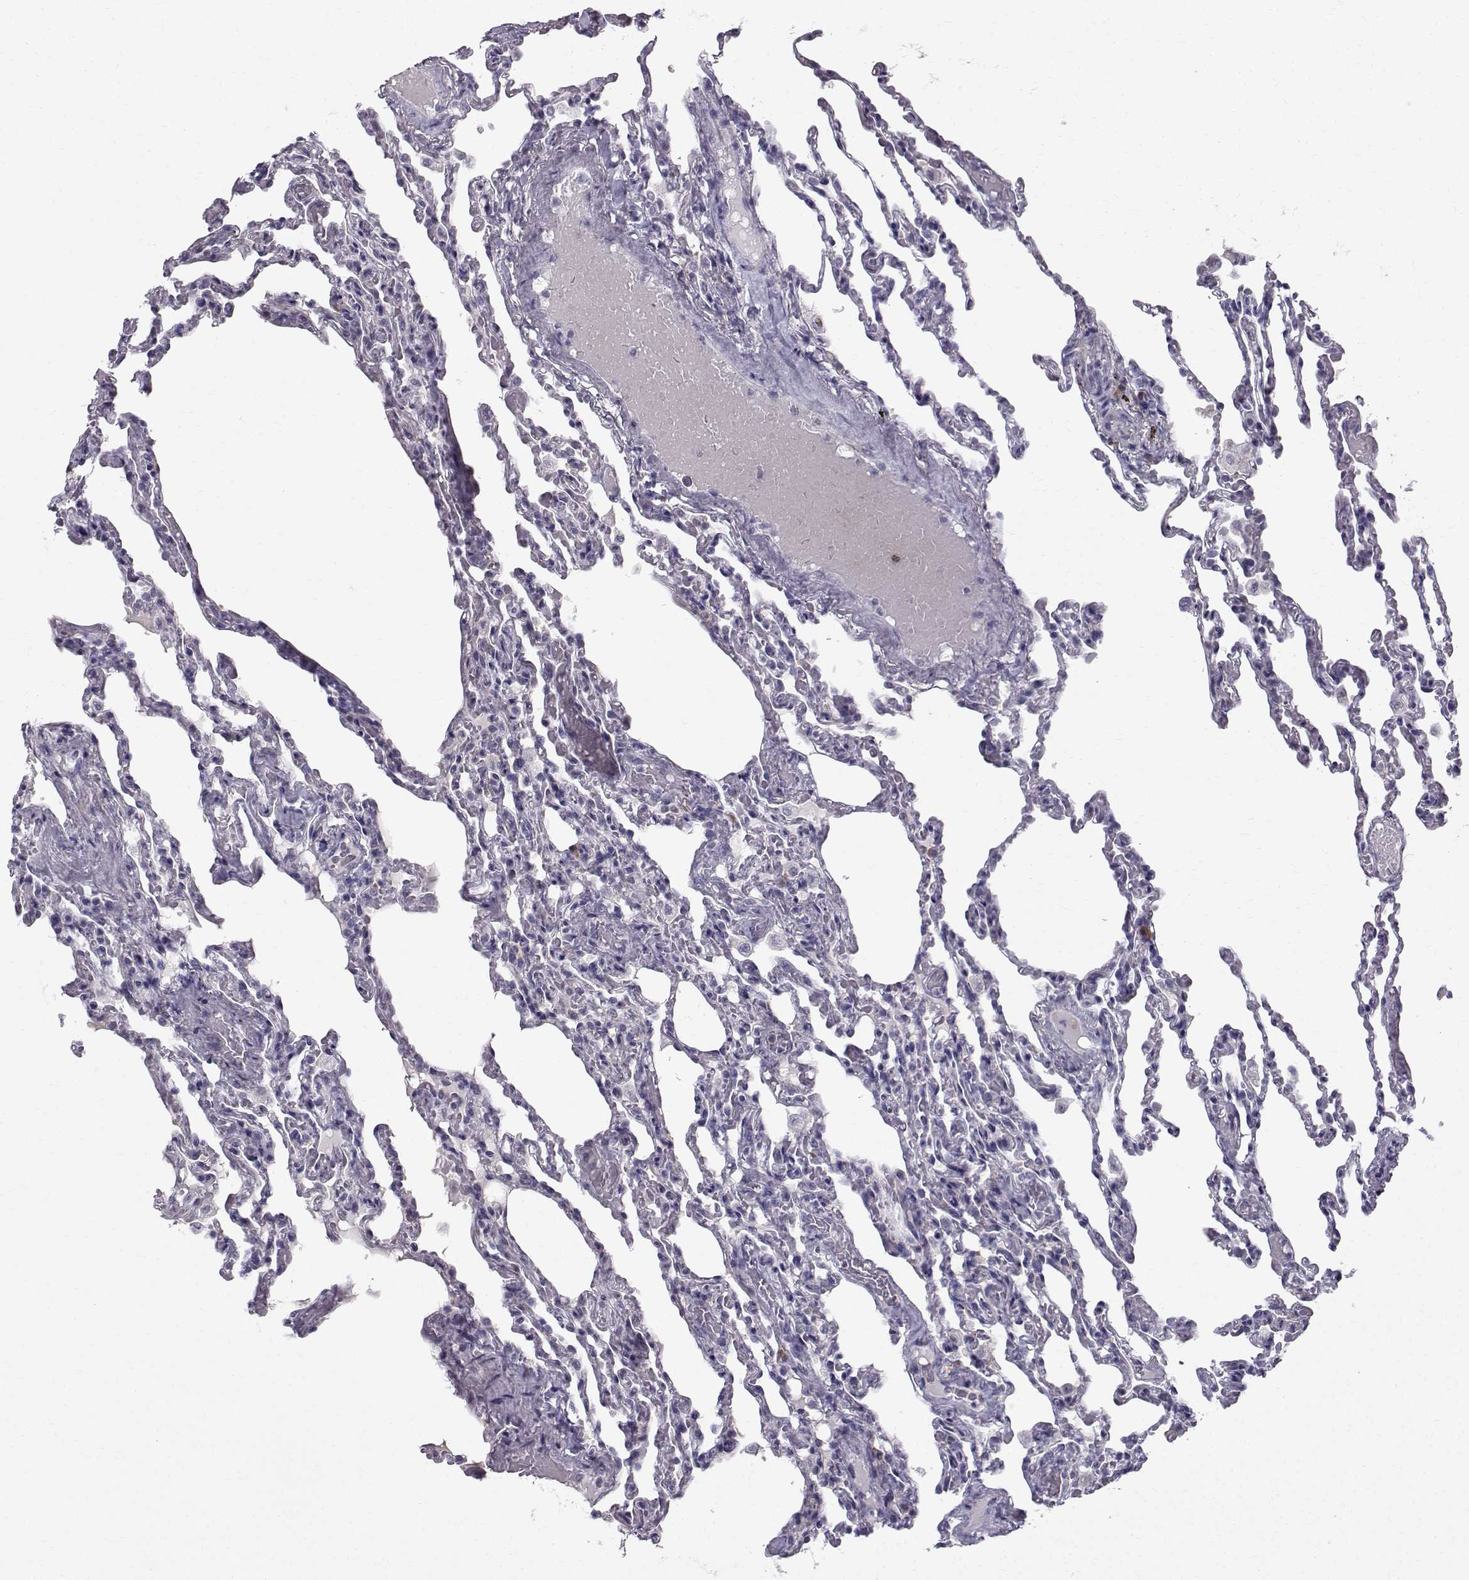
{"staining": {"intensity": "negative", "quantity": "none", "location": "none"}, "tissue": "lung", "cell_type": "Alveolar cells", "image_type": "normal", "snomed": [{"axis": "morphology", "description": "Normal tissue, NOS"}, {"axis": "topography", "description": "Lung"}], "caption": "Alveolar cells are negative for brown protein staining in normal lung. The staining was performed using DAB to visualize the protein expression in brown, while the nuclei were stained in blue with hematoxylin (Magnification: 20x).", "gene": "ROPN1B", "patient": {"sex": "female", "age": 43}}